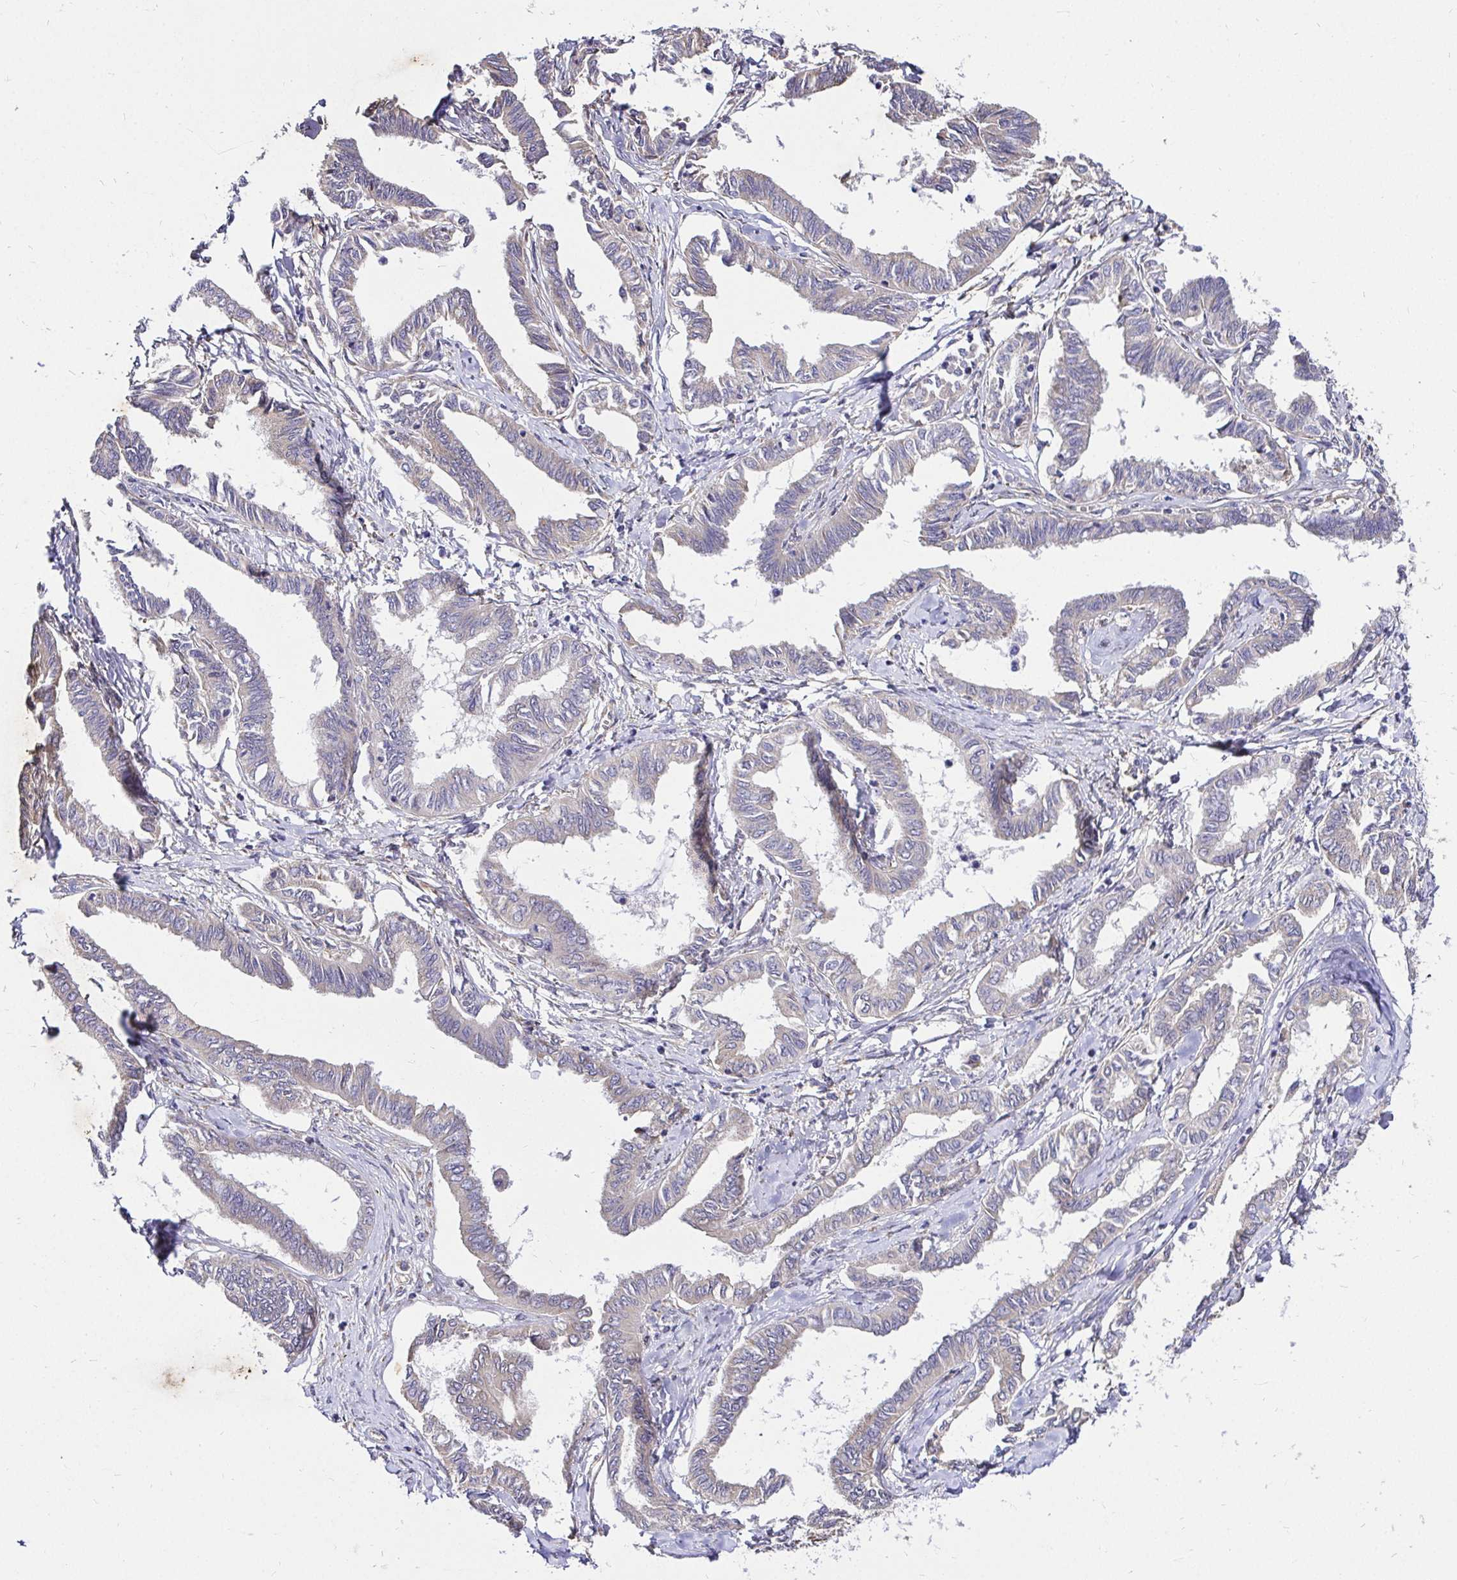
{"staining": {"intensity": "weak", "quantity": "<25%", "location": "cytoplasmic/membranous"}, "tissue": "ovarian cancer", "cell_type": "Tumor cells", "image_type": "cancer", "snomed": [{"axis": "morphology", "description": "Carcinoma, endometroid"}, {"axis": "topography", "description": "Ovary"}], "caption": "This is an IHC image of ovarian cancer (endometroid carcinoma). There is no expression in tumor cells.", "gene": "CCDC122", "patient": {"sex": "female", "age": 70}}